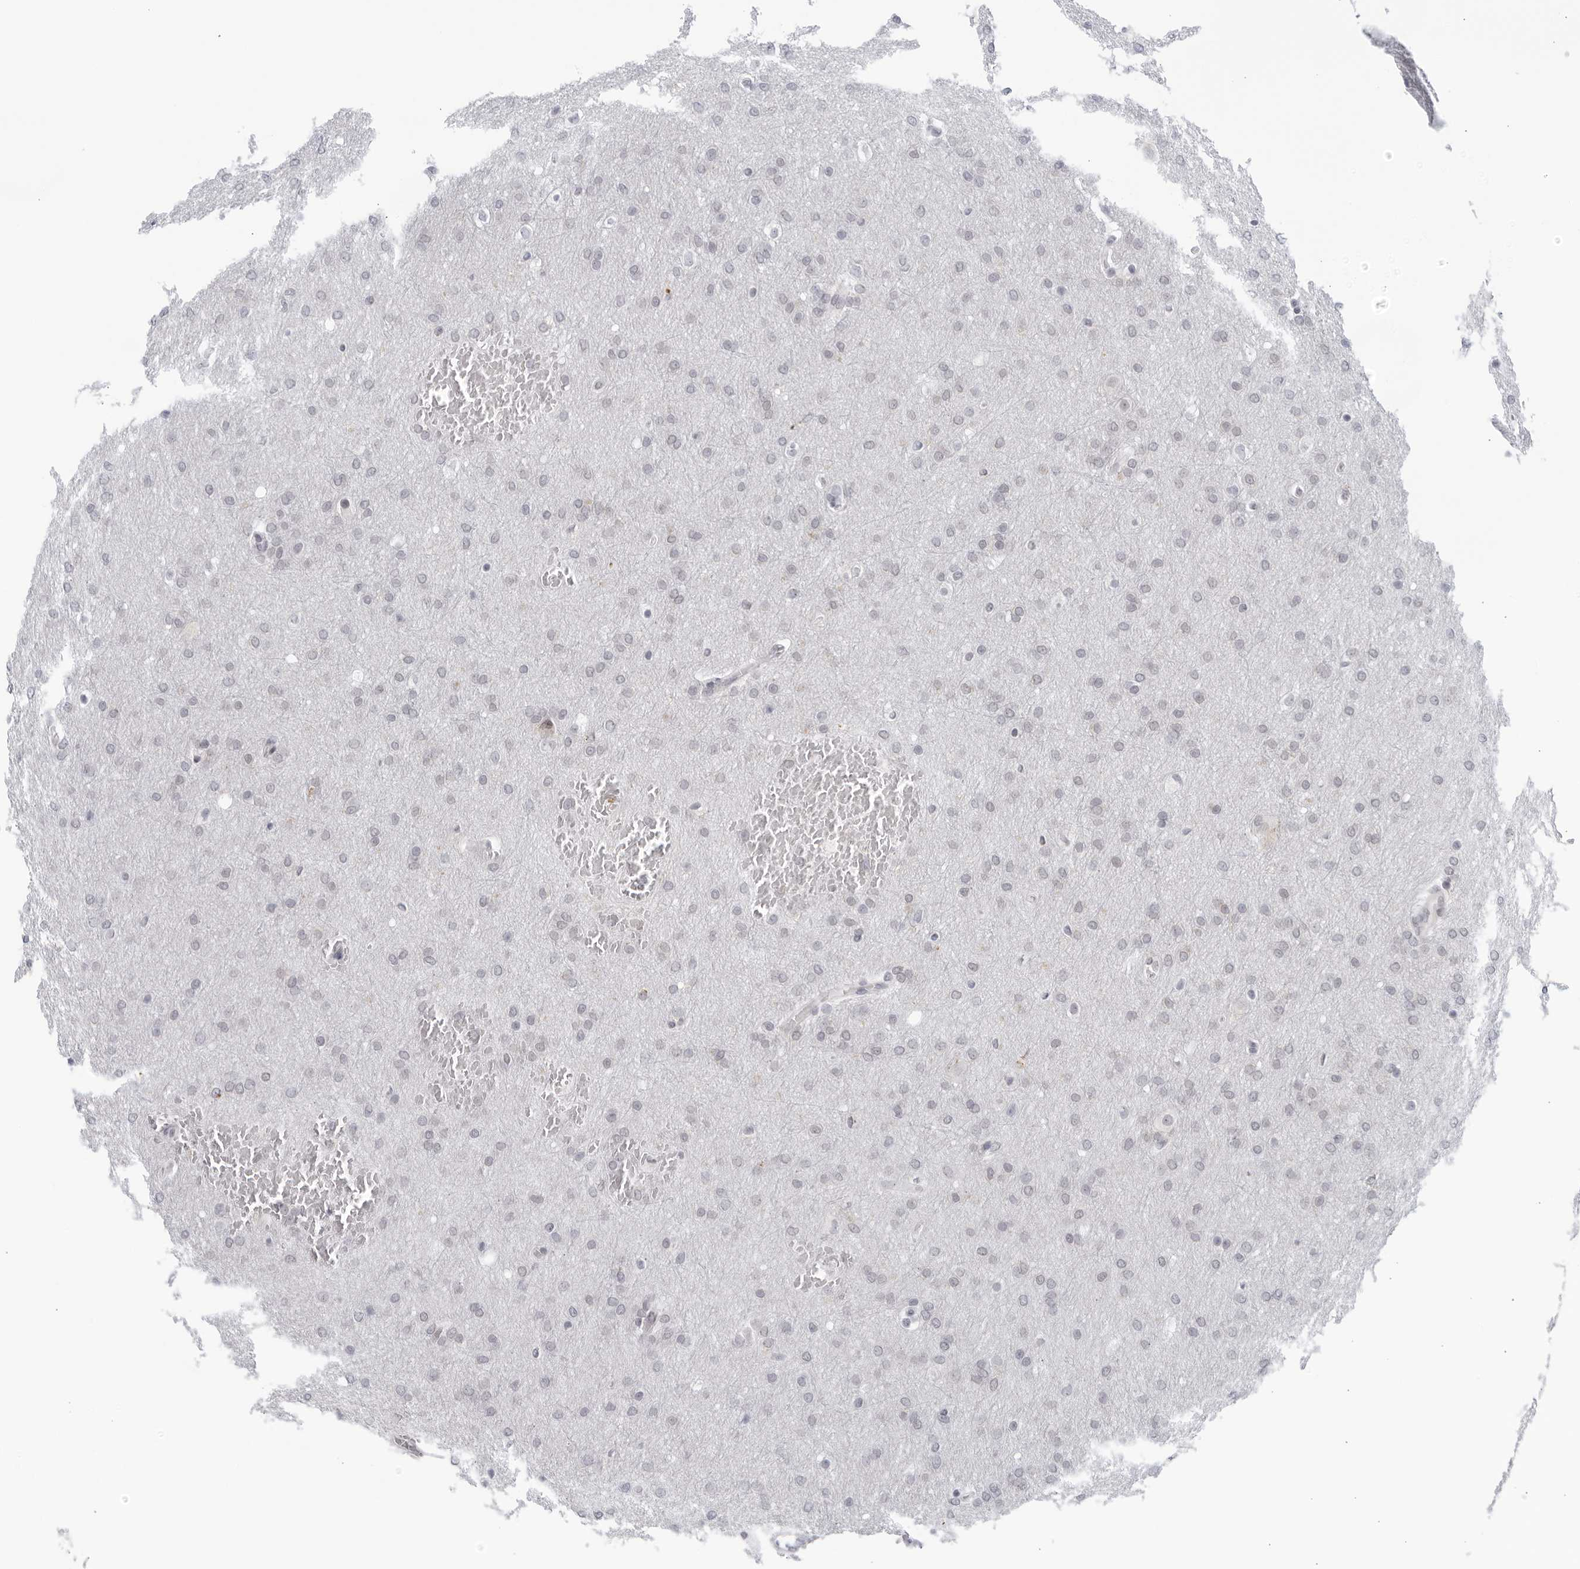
{"staining": {"intensity": "negative", "quantity": "none", "location": "none"}, "tissue": "glioma", "cell_type": "Tumor cells", "image_type": "cancer", "snomed": [{"axis": "morphology", "description": "Glioma, malignant, Low grade"}, {"axis": "topography", "description": "Brain"}], "caption": "Immunohistochemistry micrograph of neoplastic tissue: glioma stained with DAB (3,3'-diaminobenzidine) displays no significant protein staining in tumor cells.", "gene": "WDTC1", "patient": {"sex": "female", "age": 37}}